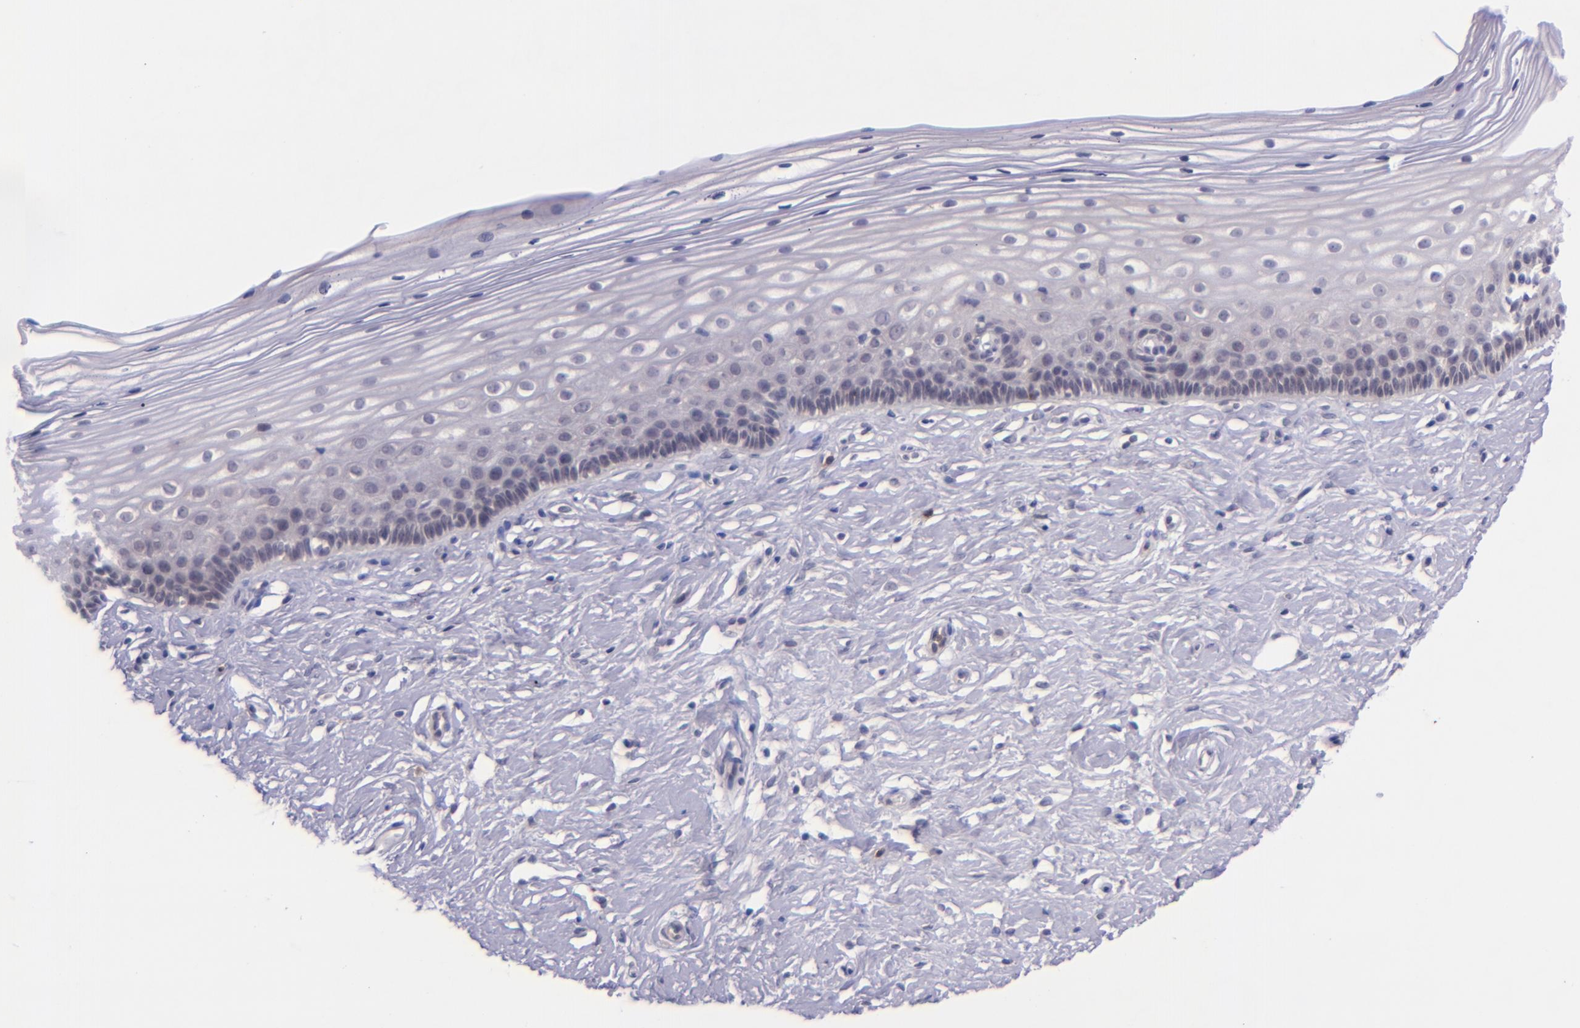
{"staining": {"intensity": "negative", "quantity": "none", "location": "none"}, "tissue": "cervix", "cell_type": "Glandular cells", "image_type": "normal", "snomed": [{"axis": "morphology", "description": "Normal tissue, NOS"}, {"axis": "topography", "description": "Cervix"}], "caption": "This is an IHC photomicrograph of benign cervix. There is no positivity in glandular cells.", "gene": "SELL", "patient": {"sex": "female", "age": 40}}